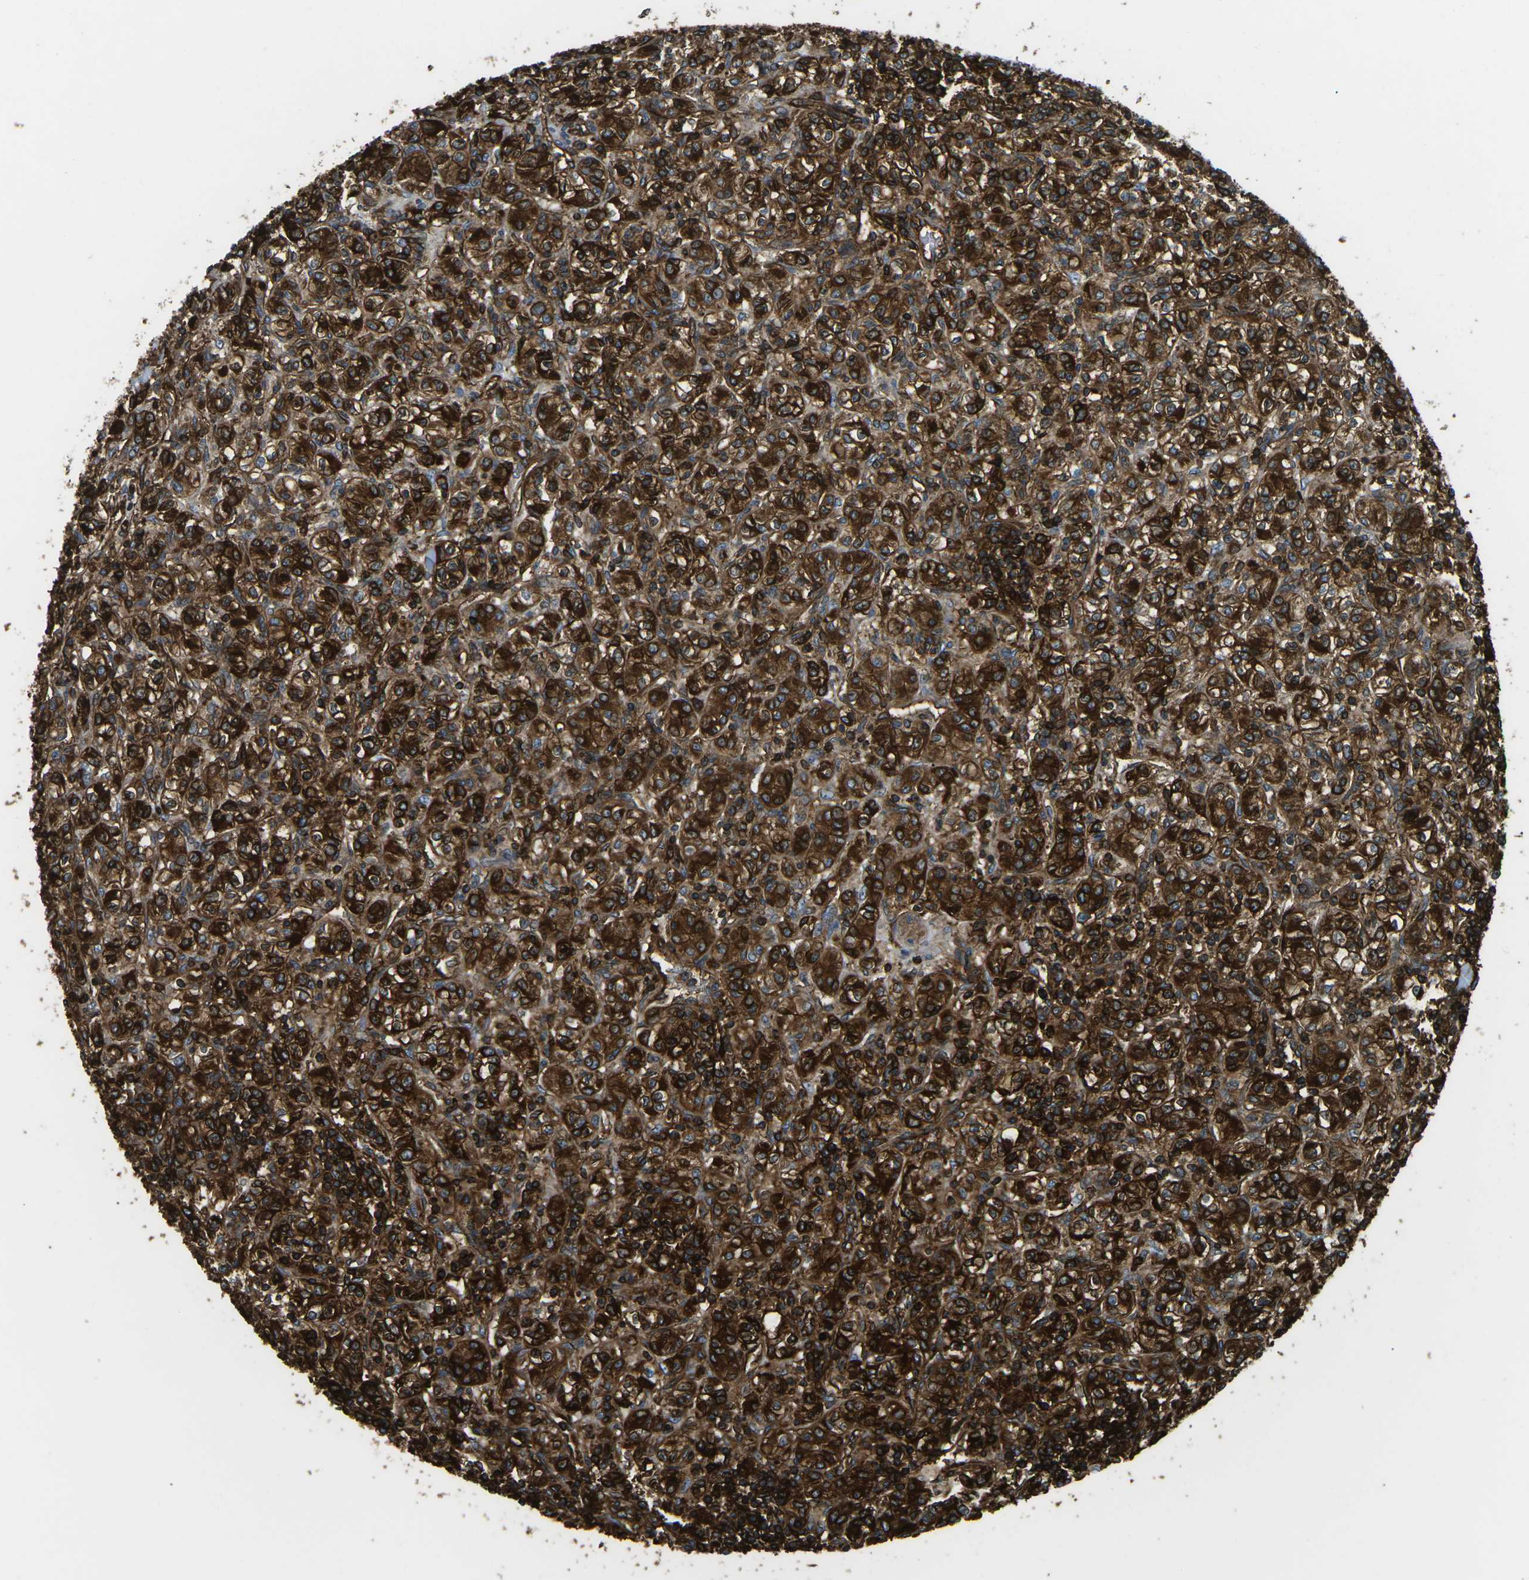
{"staining": {"intensity": "strong", "quantity": ">75%", "location": "cytoplasmic/membranous"}, "tissue": "renal cancer", "cell_type": "Tumor cells", "image_type": "cancer", "snomed": [{"axis": "morphology", "description": "Adenocarcinoma, NOS"}, {"axis": "topography", "description": "Kidney"}], "caption": "Immunohistochemical staining of human renal cancer exhibits high levels of strong cytoplasmic/membranous protein positivity in about >75% of tumor cells. (Brightfield microscopy of DAB IHC at high magnification).", "gene": "HLA-B", "patient": {"sex": "male", "age": 77}}